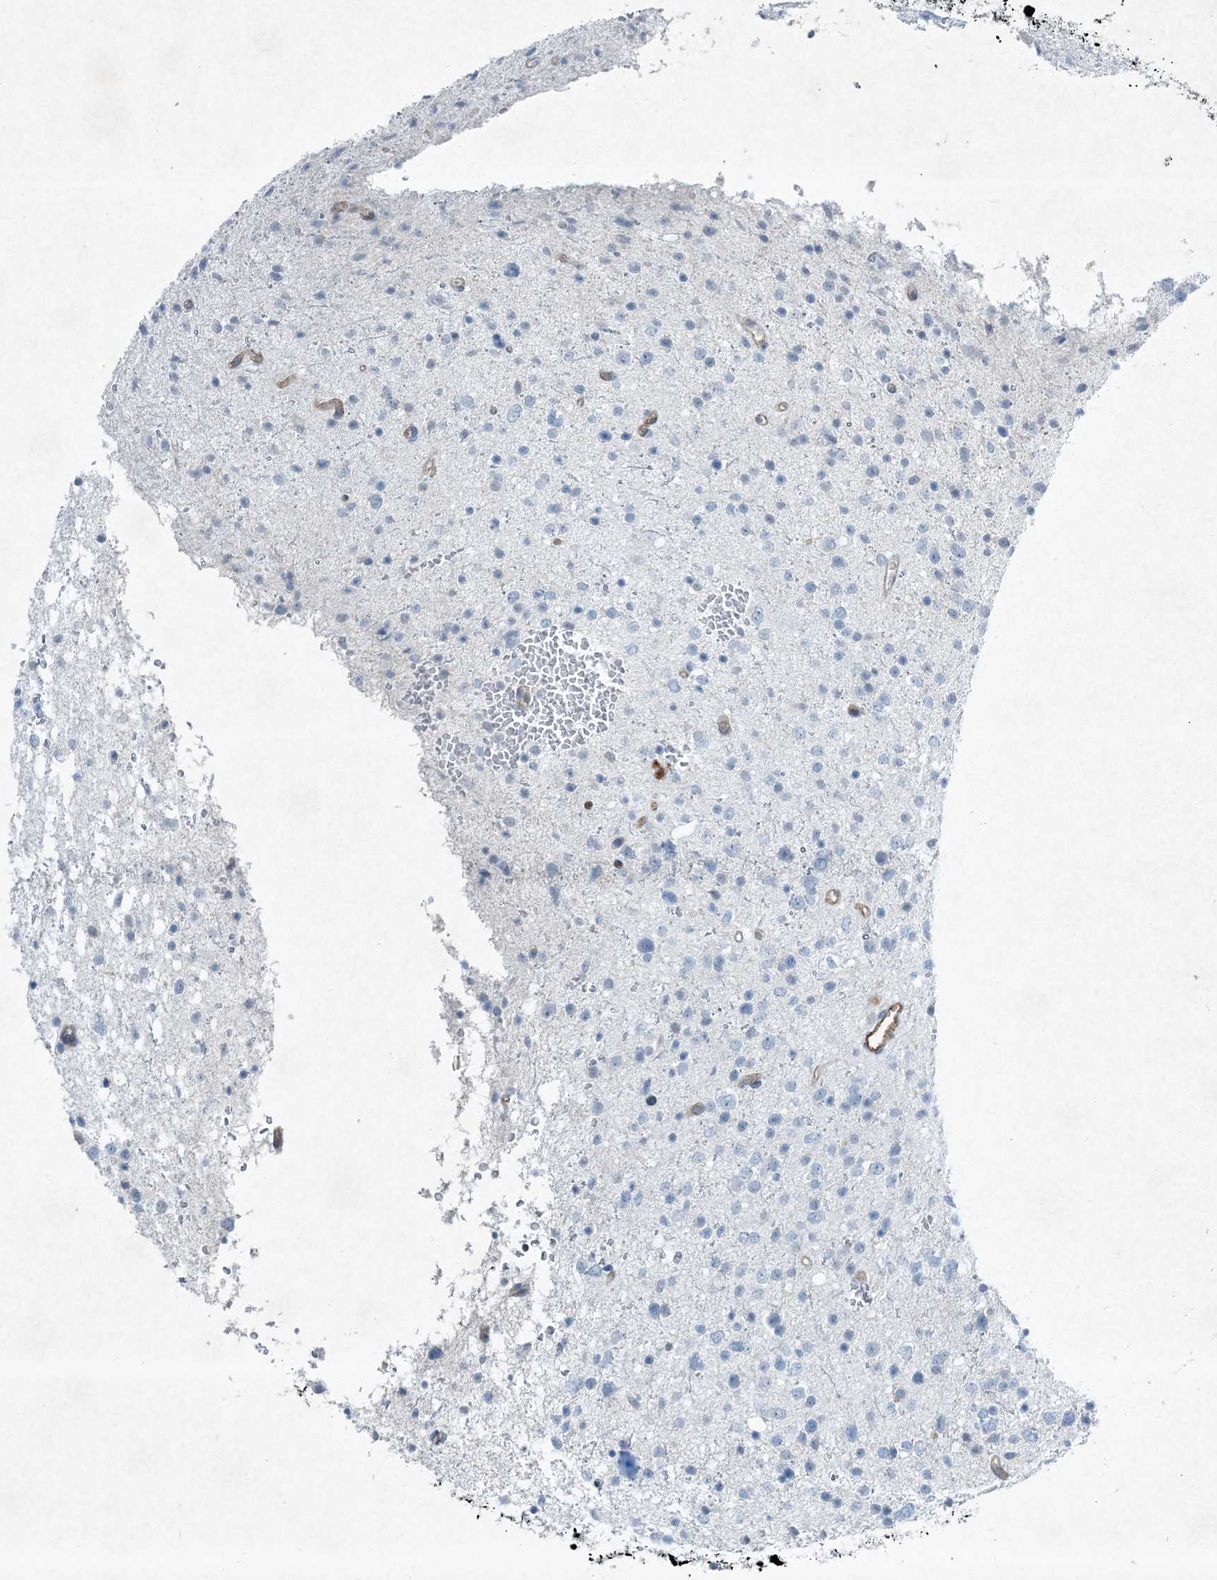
{"staining": {"intensity": "negative", "quantity": "none", "location": "none"}, "tissue": "glioma", "cell_type": "Tumor cells", "image_type": "cancer", "snomed": [{"axis": "morphology", "description": "Glioma, malignant, Low grade"}, {"axis": "topography", "description": "Brain"}], "caption": "Human malignant low-grade glioma stained for a protein using immunohistochemistry demonstrates no staining in tumor cells.", "gene": "PGM5", "patient": {"sex": "female", "age": 37}}